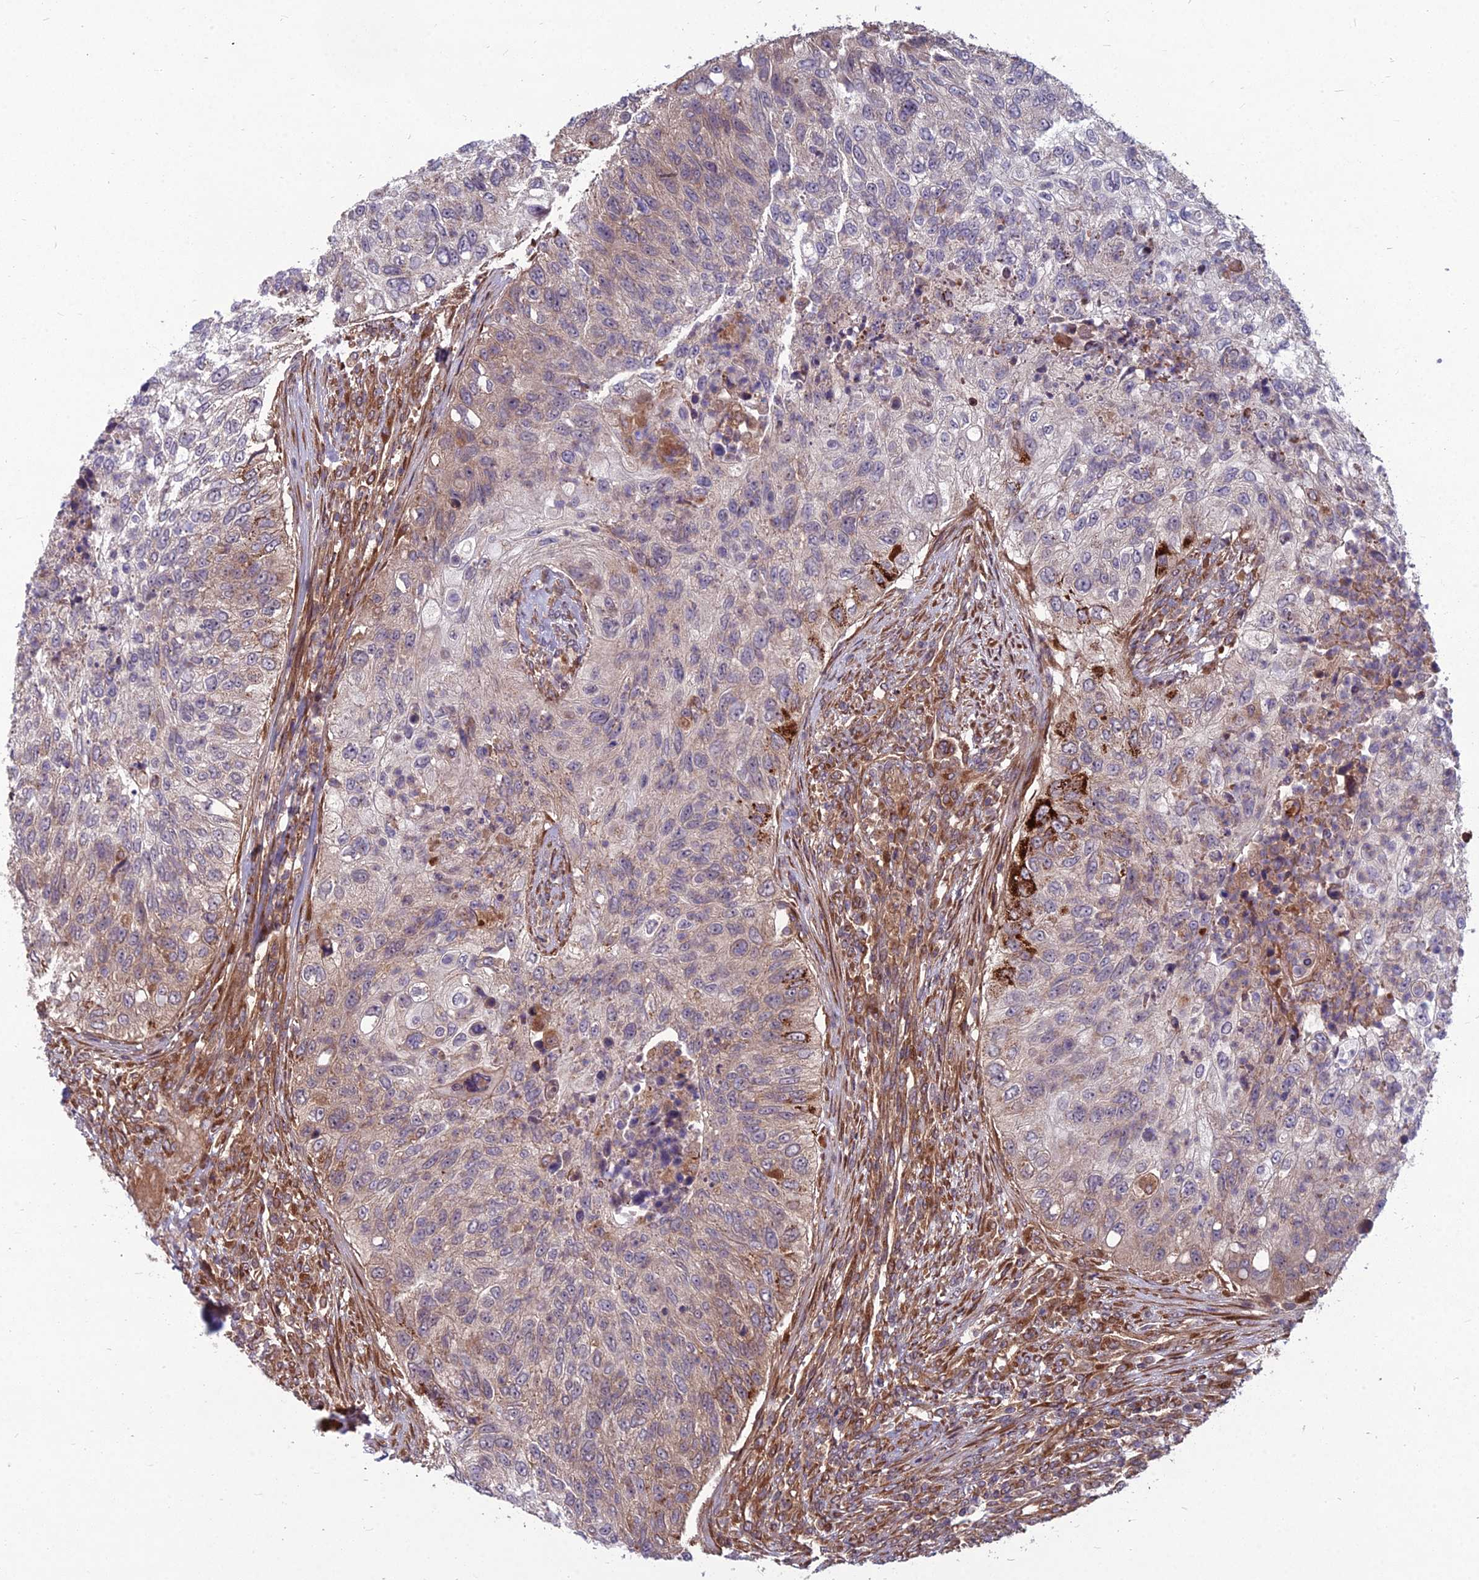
{"staining": {"intensity": "strong", "quantity": "<25%", "location": "cytoplasmic/membranous"}, "tissue": "urothelial cancer", "cell_type": "Tumor cells", "image_type": "cancer", "snomed": [{"axis": "morphology", "description": "Urothelial carcinoma, High grade"}, {"axis": "topography", "description": "Urinary bladder"}], "caption": "The immunohistochemical stain labels strong cytoplasmic/membranous expression in tumor cells of urothelial cancer tissue.", "gene": "MFSD8", "patient": {"sex": "female", "age": 60}}